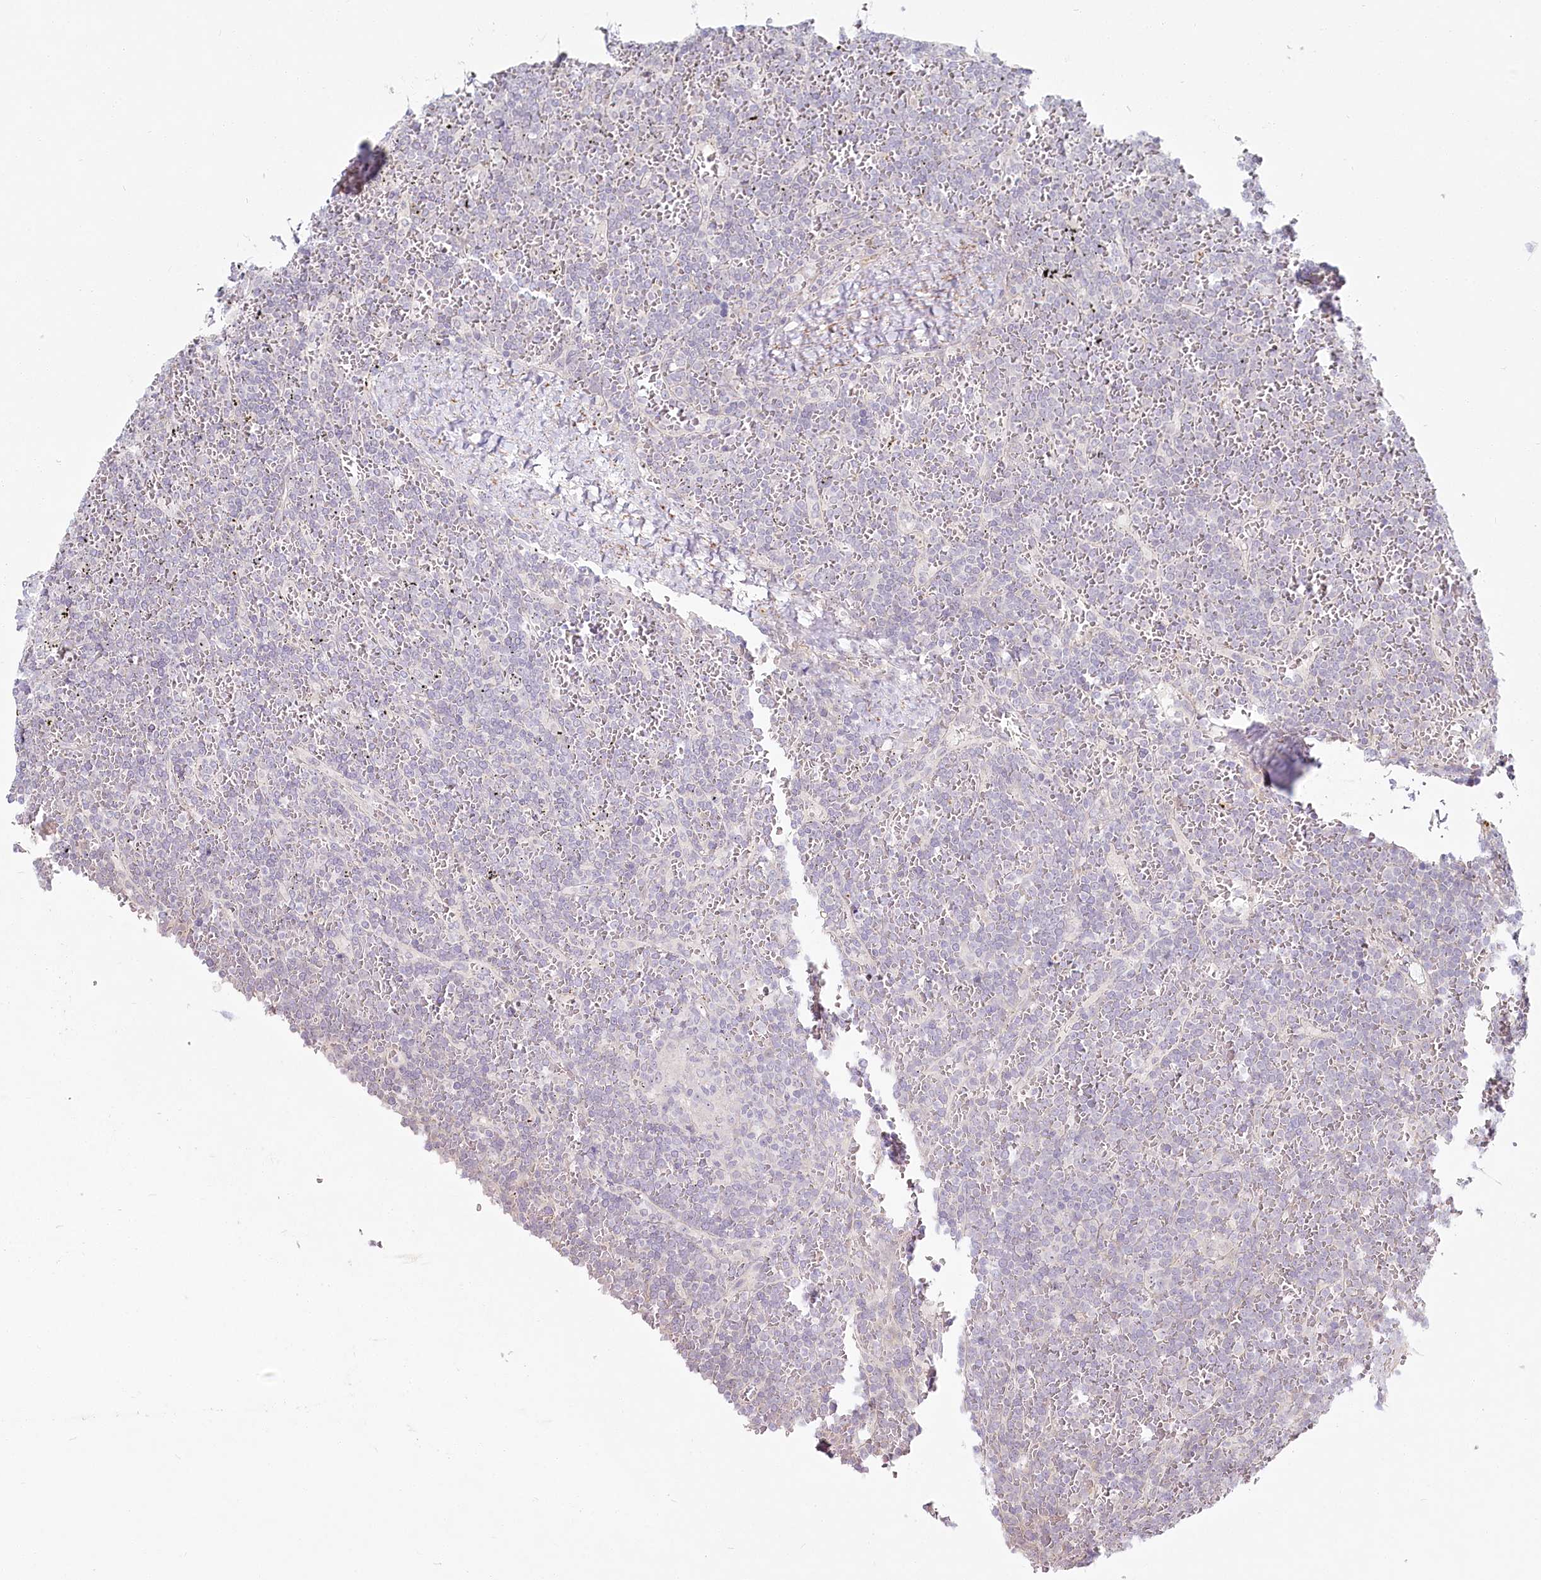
{"staining": {"intensity": "negative", "quantity": "none", "location": "none"}, "tissue": "lymphoma", "cell_type": "Tumor cells", "image_type": "cancer", "snomed": [{"axis": "morphology", "description": "Malignant lymphoma, non-Hodgkin's type, Low grade"}, {"axis": "topography", "description": "Spleen"}], "caption": "Immunohistochemistry histopathology image of neoplastic tissue: human lymphoma stained with DAB (3,3'-diaminobenzidine) demonstrates no significant protein expression in tumor cells.", "gene": "SPINK13", "patient": {"sex": "female", "age": 19}}